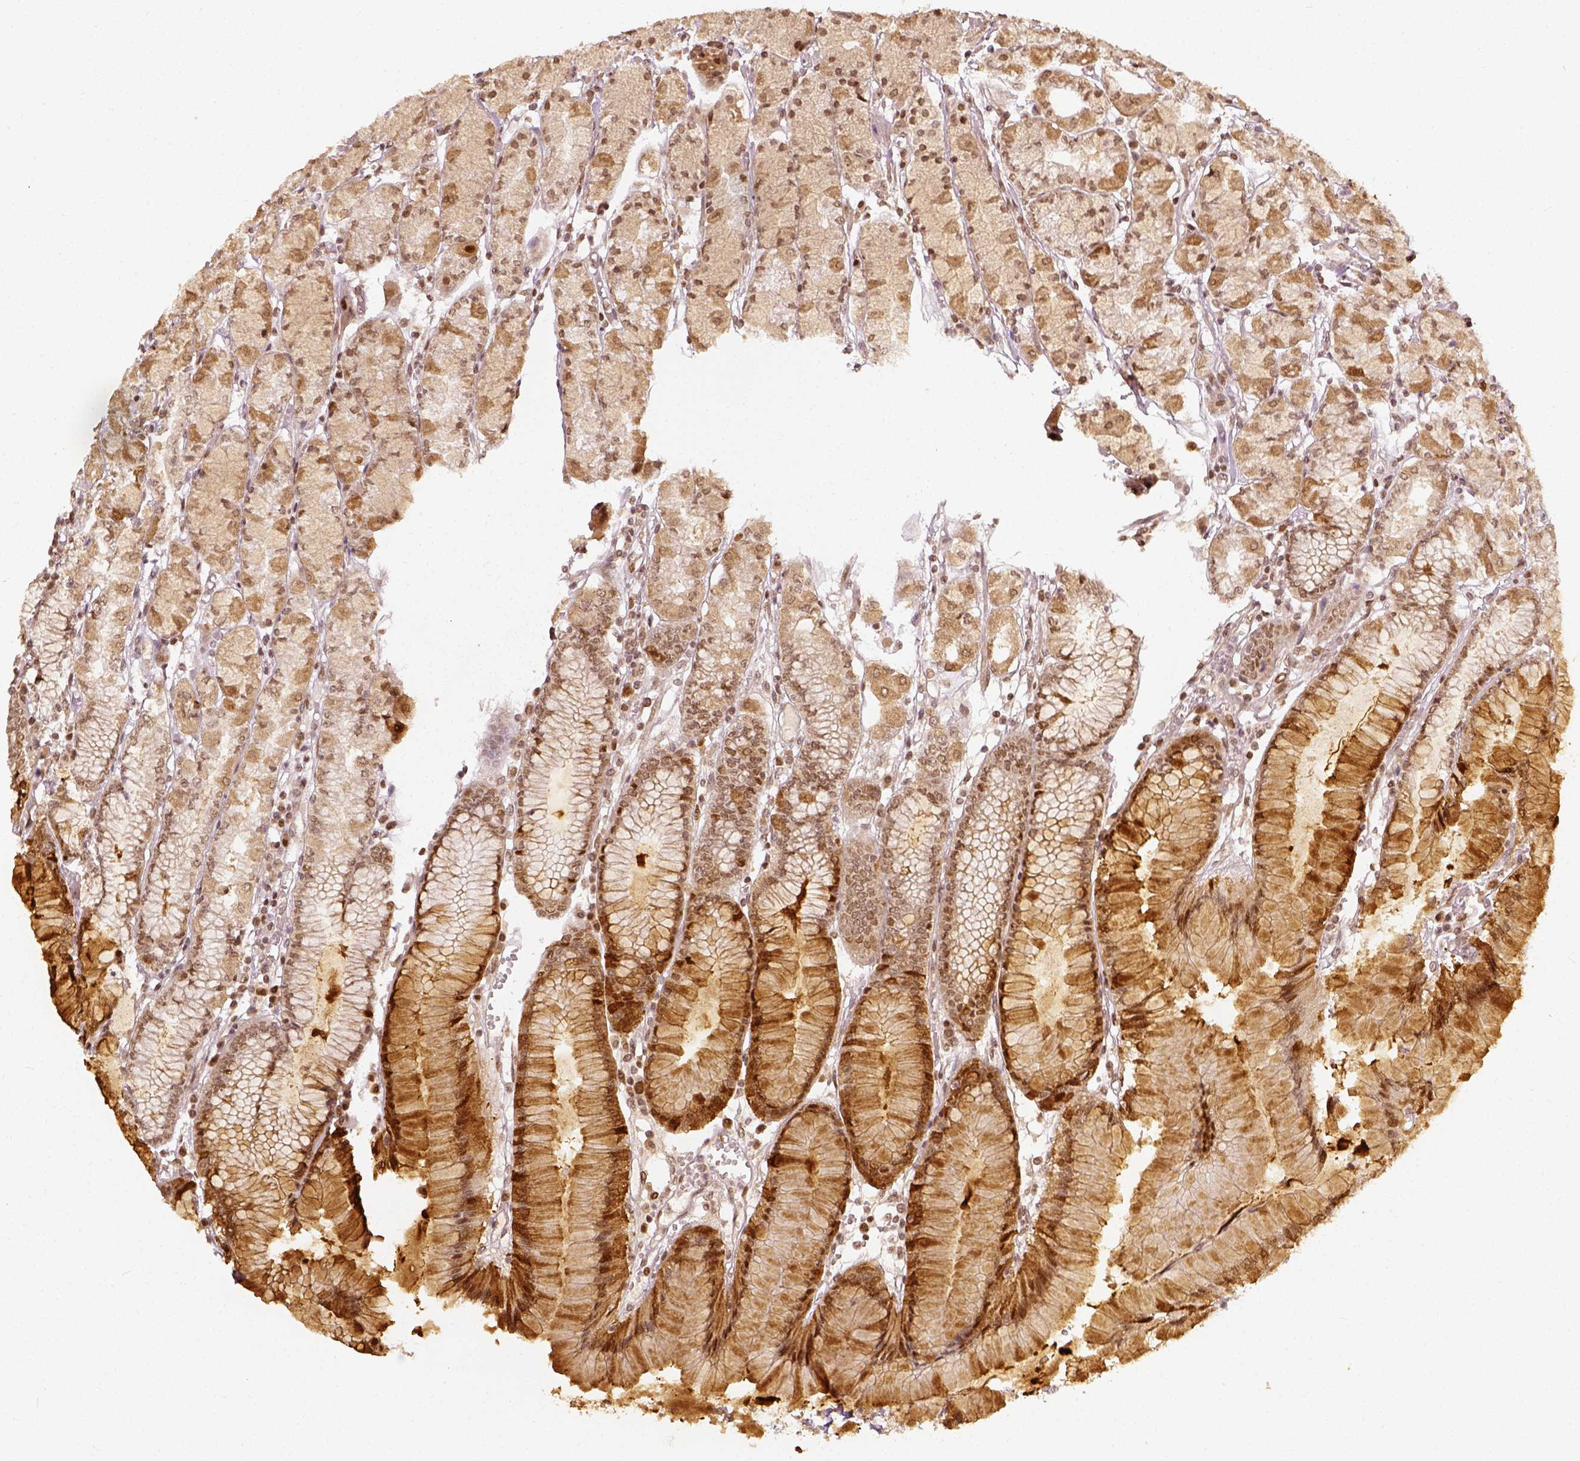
{"staining": {"intensity": "moderate", "quantity": ">75%", "location": "cytoplasmic/membranous,nuclear"}, "tissue": "stomach", "cell_type": "Glandular cells", "image_type": "normal", "snomed": [{"axis": "morphology", "description": "Normal tissue, NOS"}, {"axis": "topography", "description": "Stomach, upper"}], "caption": "A high-resolution photomicrograph shows IHC staining of benign stomach, which demonstrates moderate cytoplasmic/membranous,nuclear staining in about >75% of glandular cells.", "gene": "ZMAT3", "patient": {"sex": "male", "age": 69}}